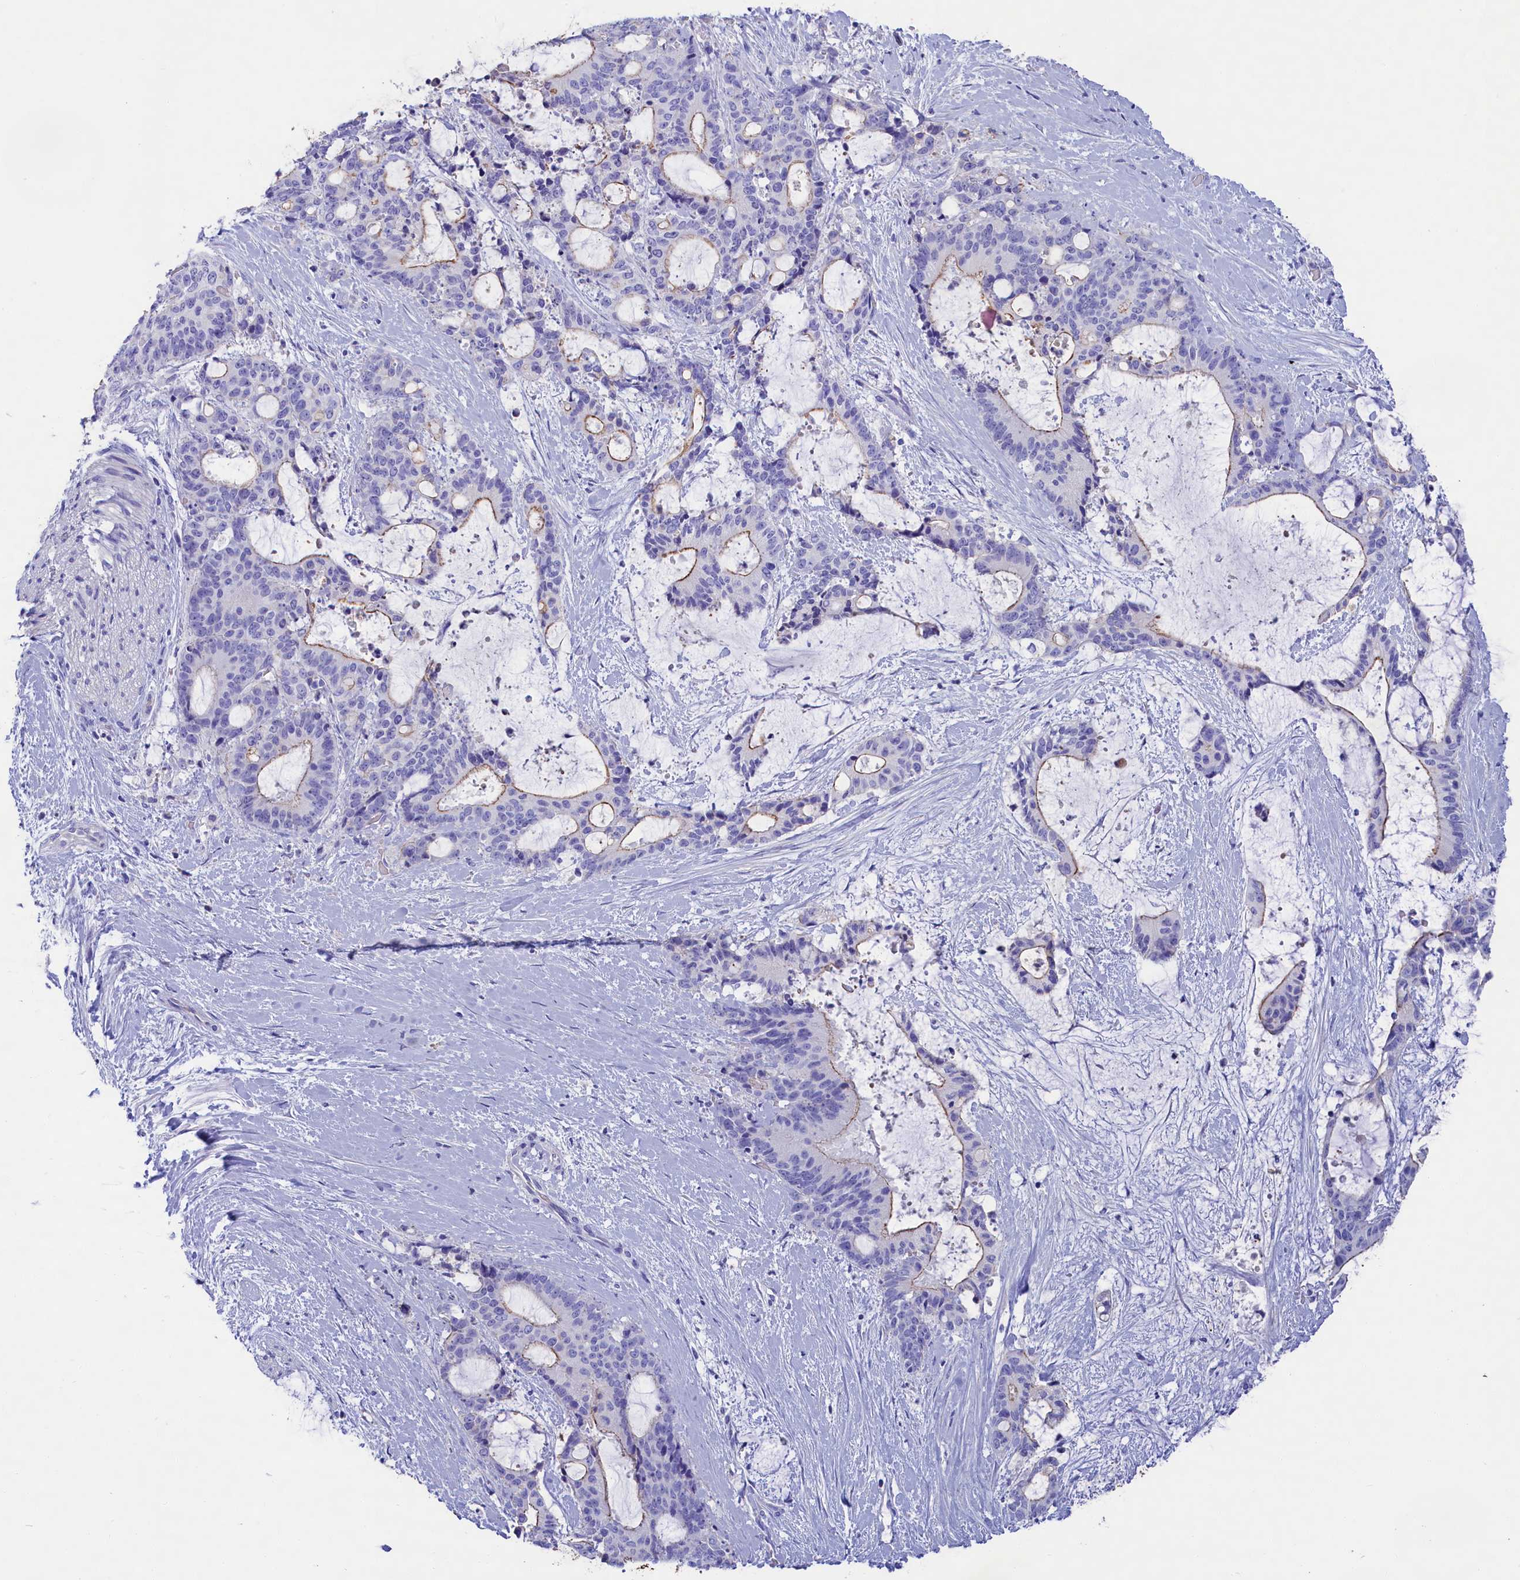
{"staining": {"intensity": "moderate", "quantity": "<25%", "location": "cytoplasmic/membranous"}, "tissue": "liver cancer", "cell_type": "Tumor cells", "image_type": "cancer", "snomed": [{"axis": "morphology", "description": "Normal tissue, NOS"}, {"axis": "morphology", "description": "Cholangiocarcinoma"}, {"axis": "topography", "description": "Liver"}, {"axis": "topography", "description": "Peripheral nerve tissue"}], "caption": "An immunohistochemistry (IHC) image of neoplastic tissue is shown. Protein staining in brown highlights moderate cytoplasmic/membranous positivity in liver cancer within tumor cells.", "gene": "SULT2A1", "patient": {"sex": "female", "age": 73}}